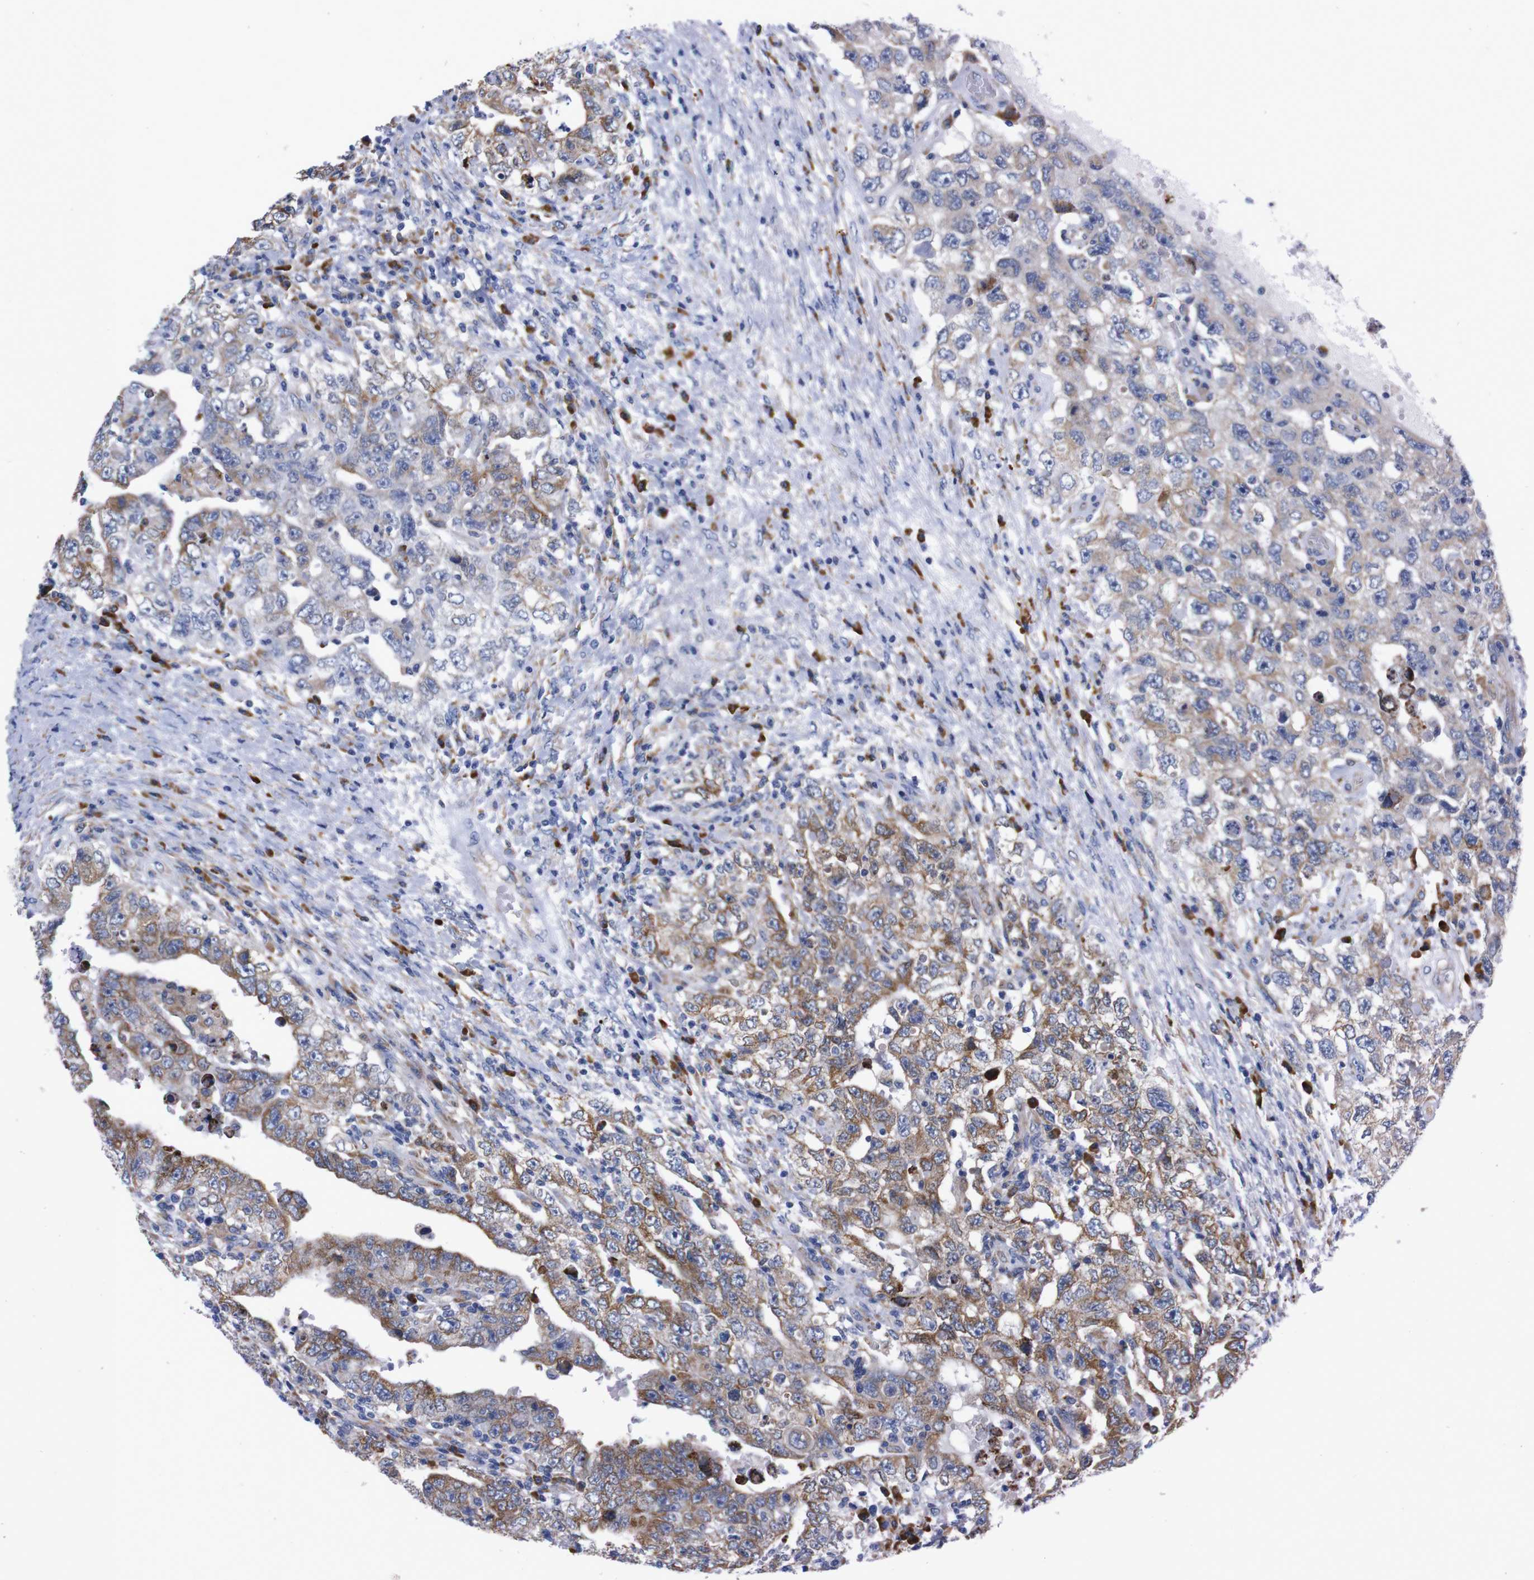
{"staining": {"intensity": "moderate", "quantity": "25%-75%", "location": "cytoplasmic/membranous"}, "tissue": "testis cancer", "cell_type": "Tumor cells", "image_type": "cancer", "snomed": [{"axis": "morphology", "description": "Carcinoma, Embryonal, NOS"}, {"axis": "topography", "description": "Testis"}], "caption": "IHC photomicrograph of neoplastic tissue: human testis cancer (embryonal carcinoma) stained using immunohistochemistry (IHC) displays medium levels of moderate protein expression localized specifically in the cytoplasmic/membranous of tumor cells, appearing as a cytoplasmic/membranous brown color.", "gene": "NEBL", "patient": {"sex": "male", "age": 26}}